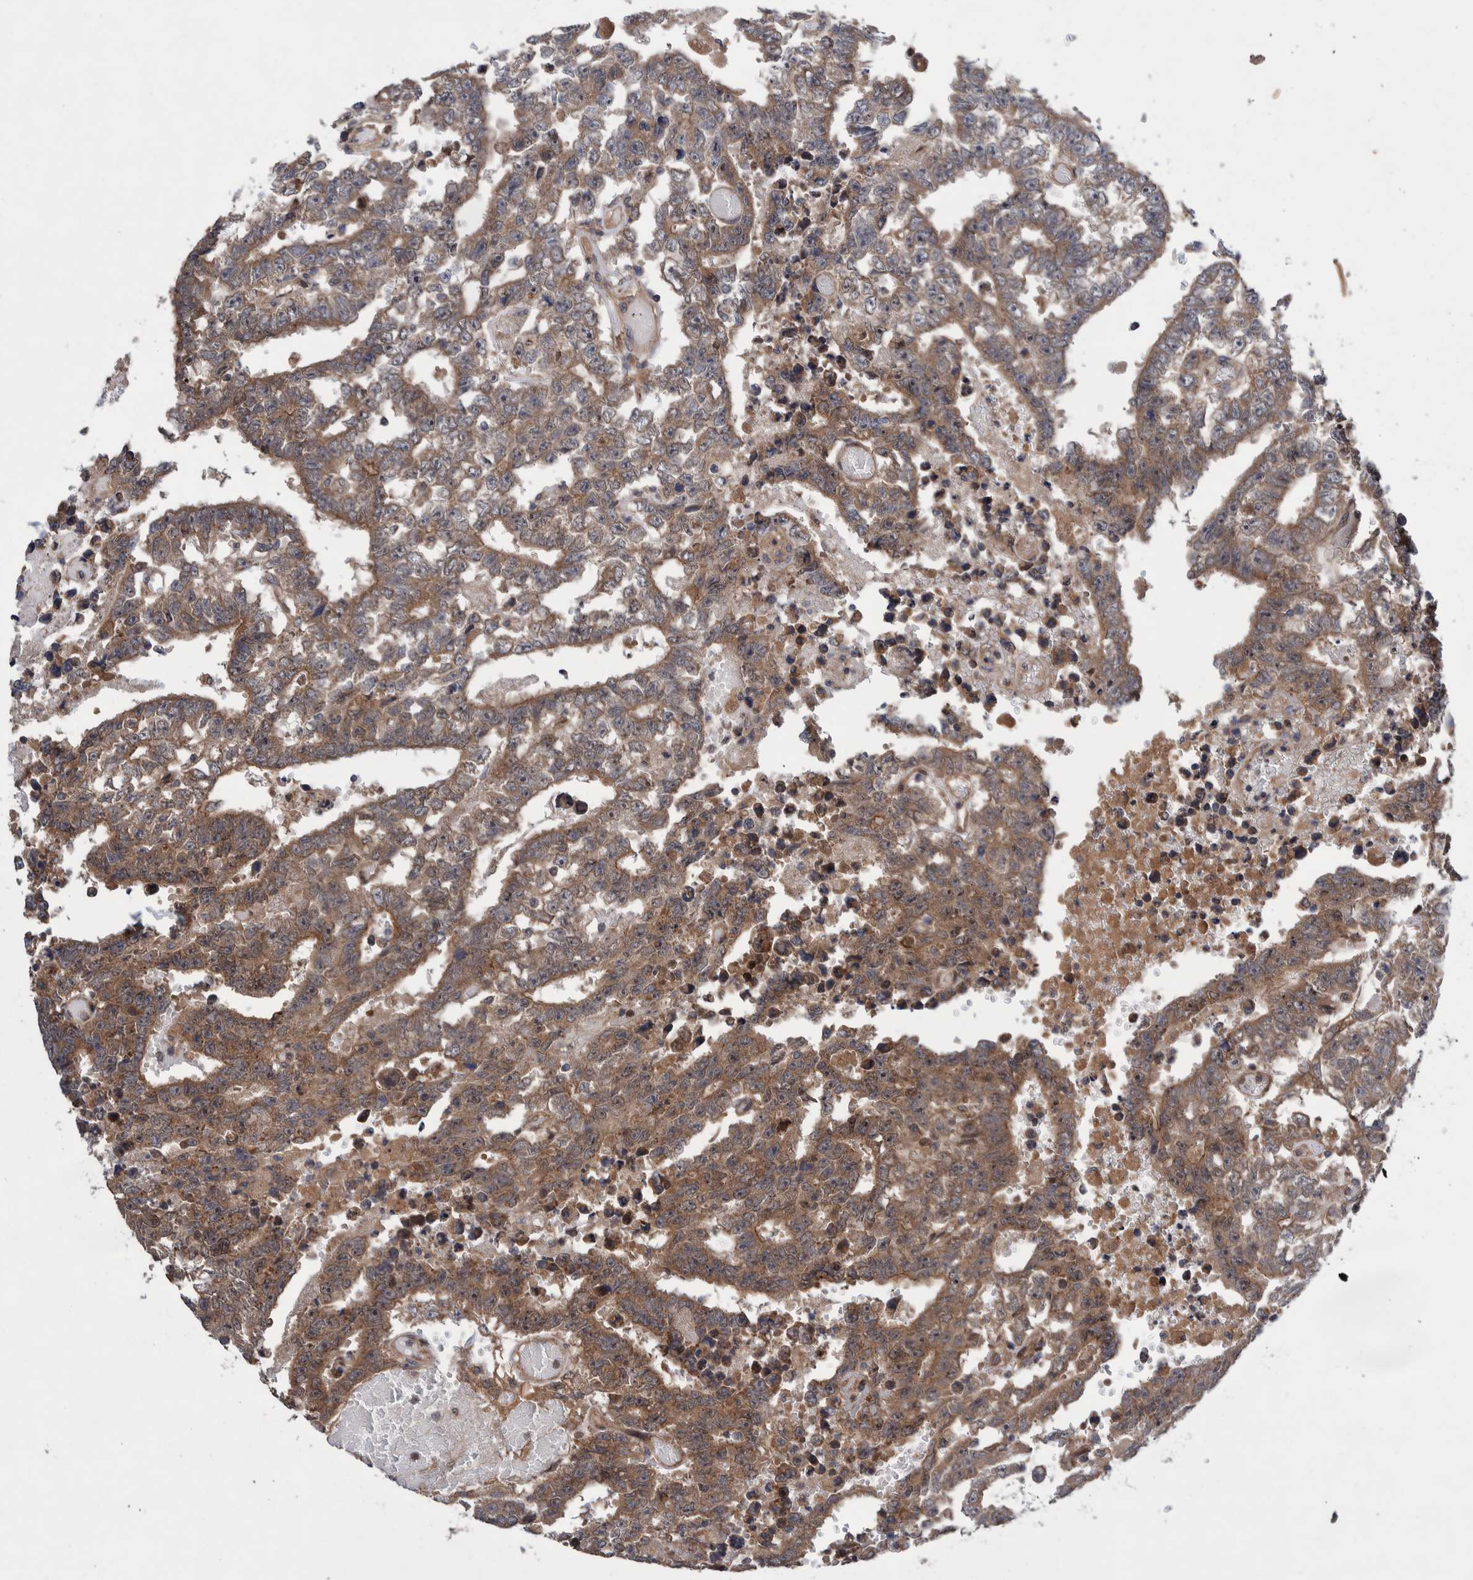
{"staining": {"intensity": "moderate", "quantity": ">75%", "location": "cytoplasmic/membranous"}, "tissue": "testis cancer", "cell_type": "Tumor cells", "image_type": "cancer", "snomed": [{"axis": "morphology", "description": "Carcinoma, Embryonal, NOS"}, {"axis": "topography", "description": "Testis"}], "caption": "Embryonal carcinoma (testis) stained with a brown dye displays moderate cytoplasmic/membranous positive positivity in about >75% of tumor cells.", "gene": "PIK3R6", "patient": {"sex": "male", "age": 25}}